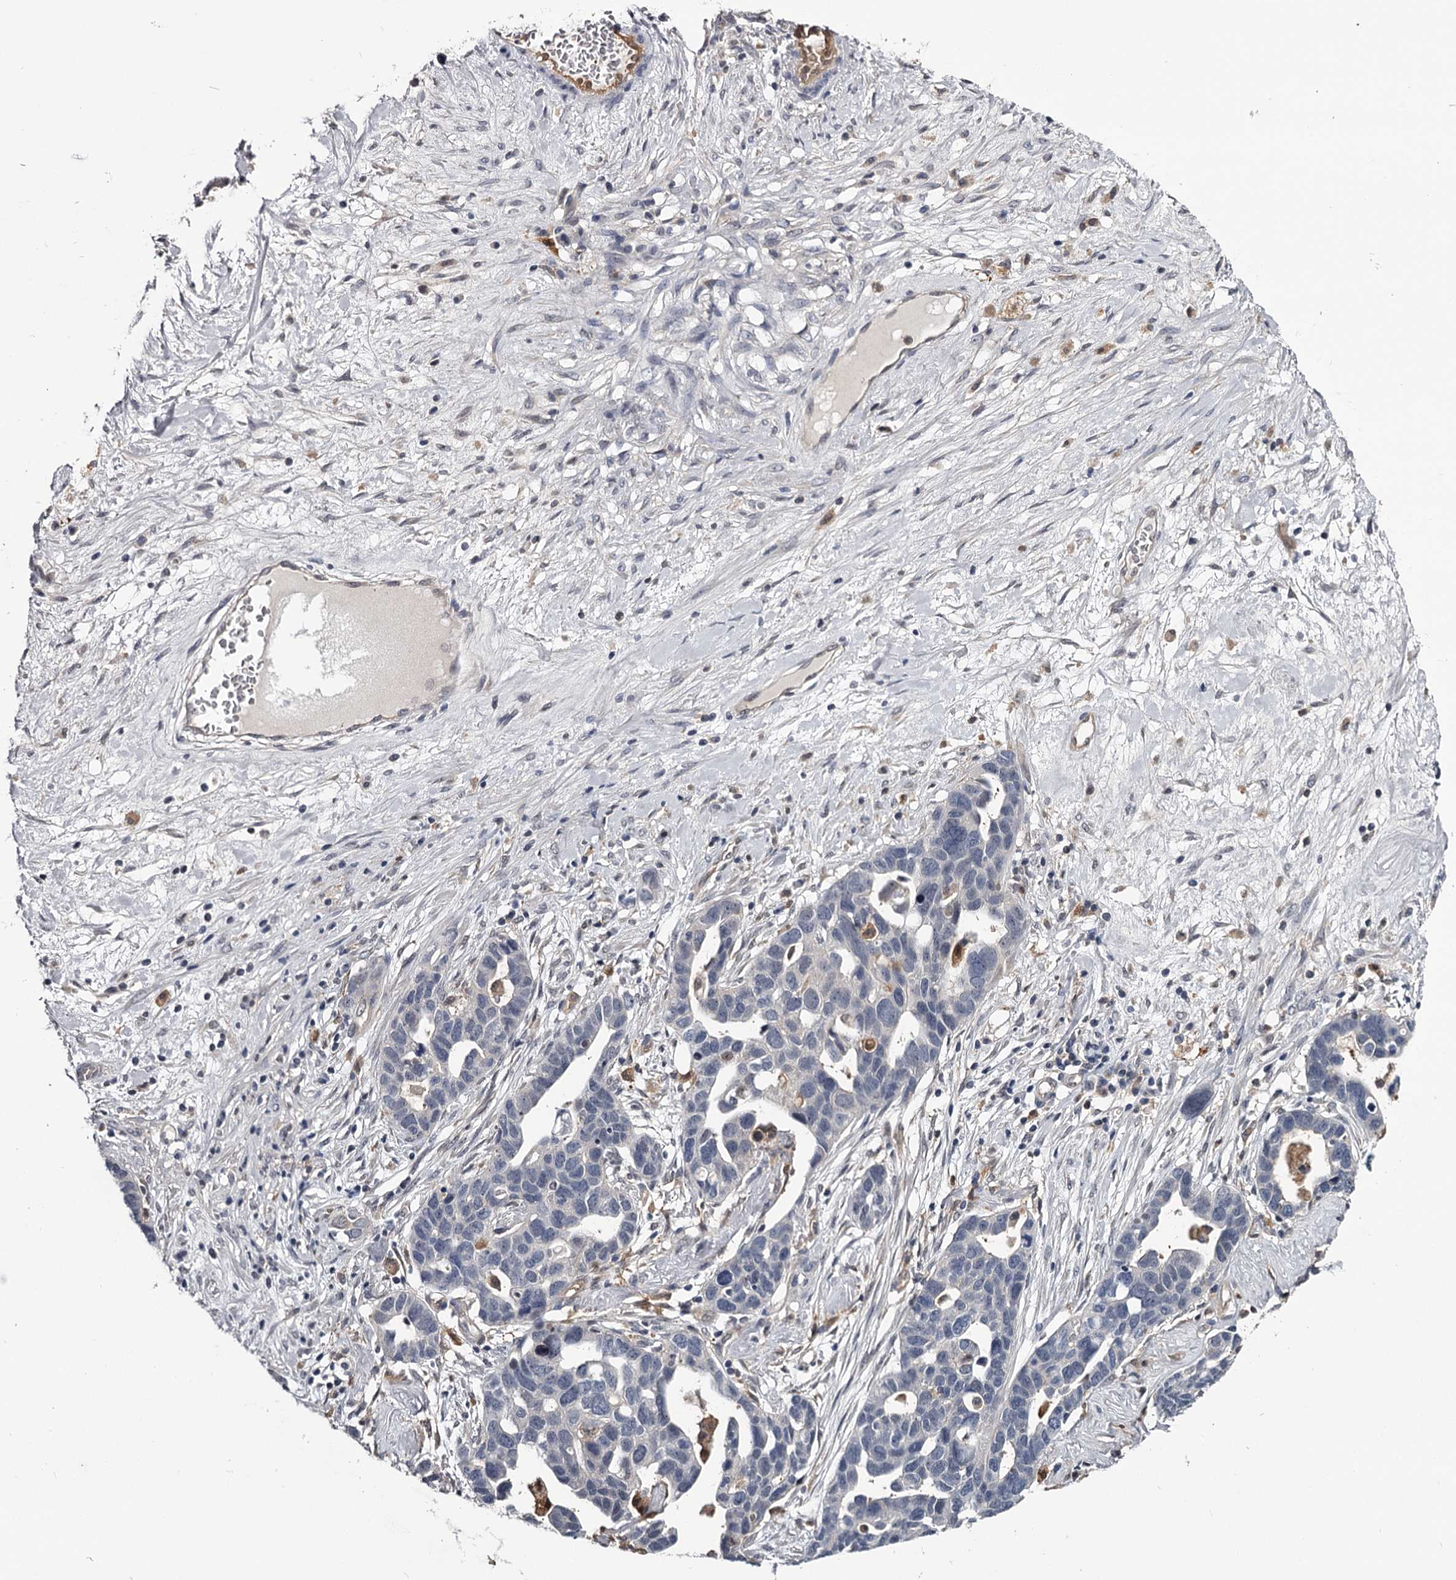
{"staining": {"intensity": "negative", "quantity": "none", "location": "none"}, "tissue": "ovarian cancer", "cell_type": "Tumor cells", "image_type": "cancer", "snomed": [{"axis": "morphology", "description": "Cystadenocarcinoma, serous, NOS"}, {"axis": "topography", "description": "Ovary"}], "caption": "This micrograph is of ovarian cancer (serous cystadenocarcinoma) stained with IHC to label a protein in brown with the nuclei are counter-stained blue. There is no expression in tumor cells.", "gene": "GSTO1", "patient": {"sex": "female", "age": 54}}